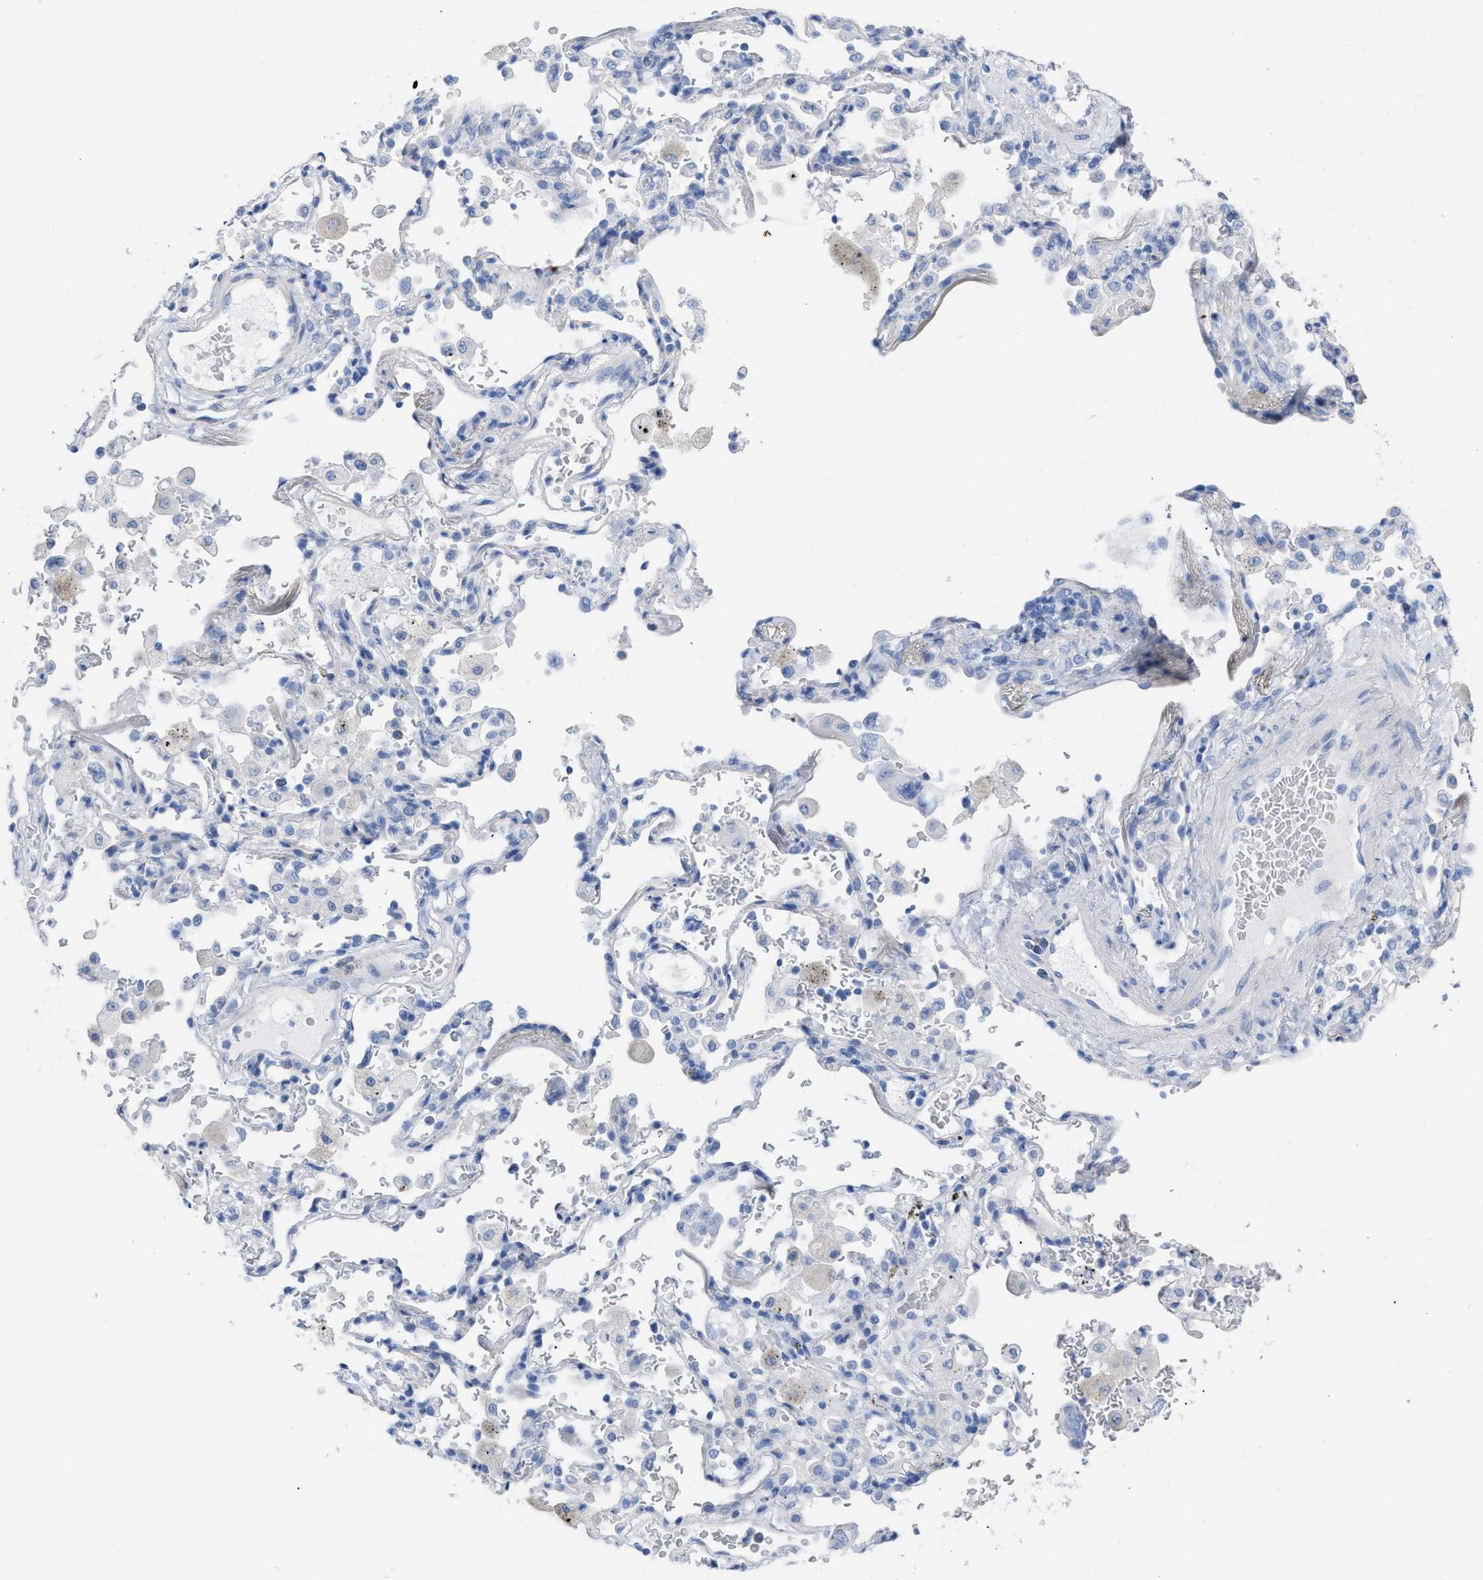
{"staining": {"intensity": "negative", "quantity": "none", "location": "none"}, "tissue": "lung cancer", "cell_type": "Tumor cells", "image_type": "cancer", "snomed": [{"axis": "morphology", "description": "Adenocarcinoma, NOS"}, {"axis": "topography", "description": "Lung"}], "caption": "Tumor cells show no significant staining in adenocarcinoma (lung).", "gene": "CPA1", "patient": {"sex": "male", "age": 64}}